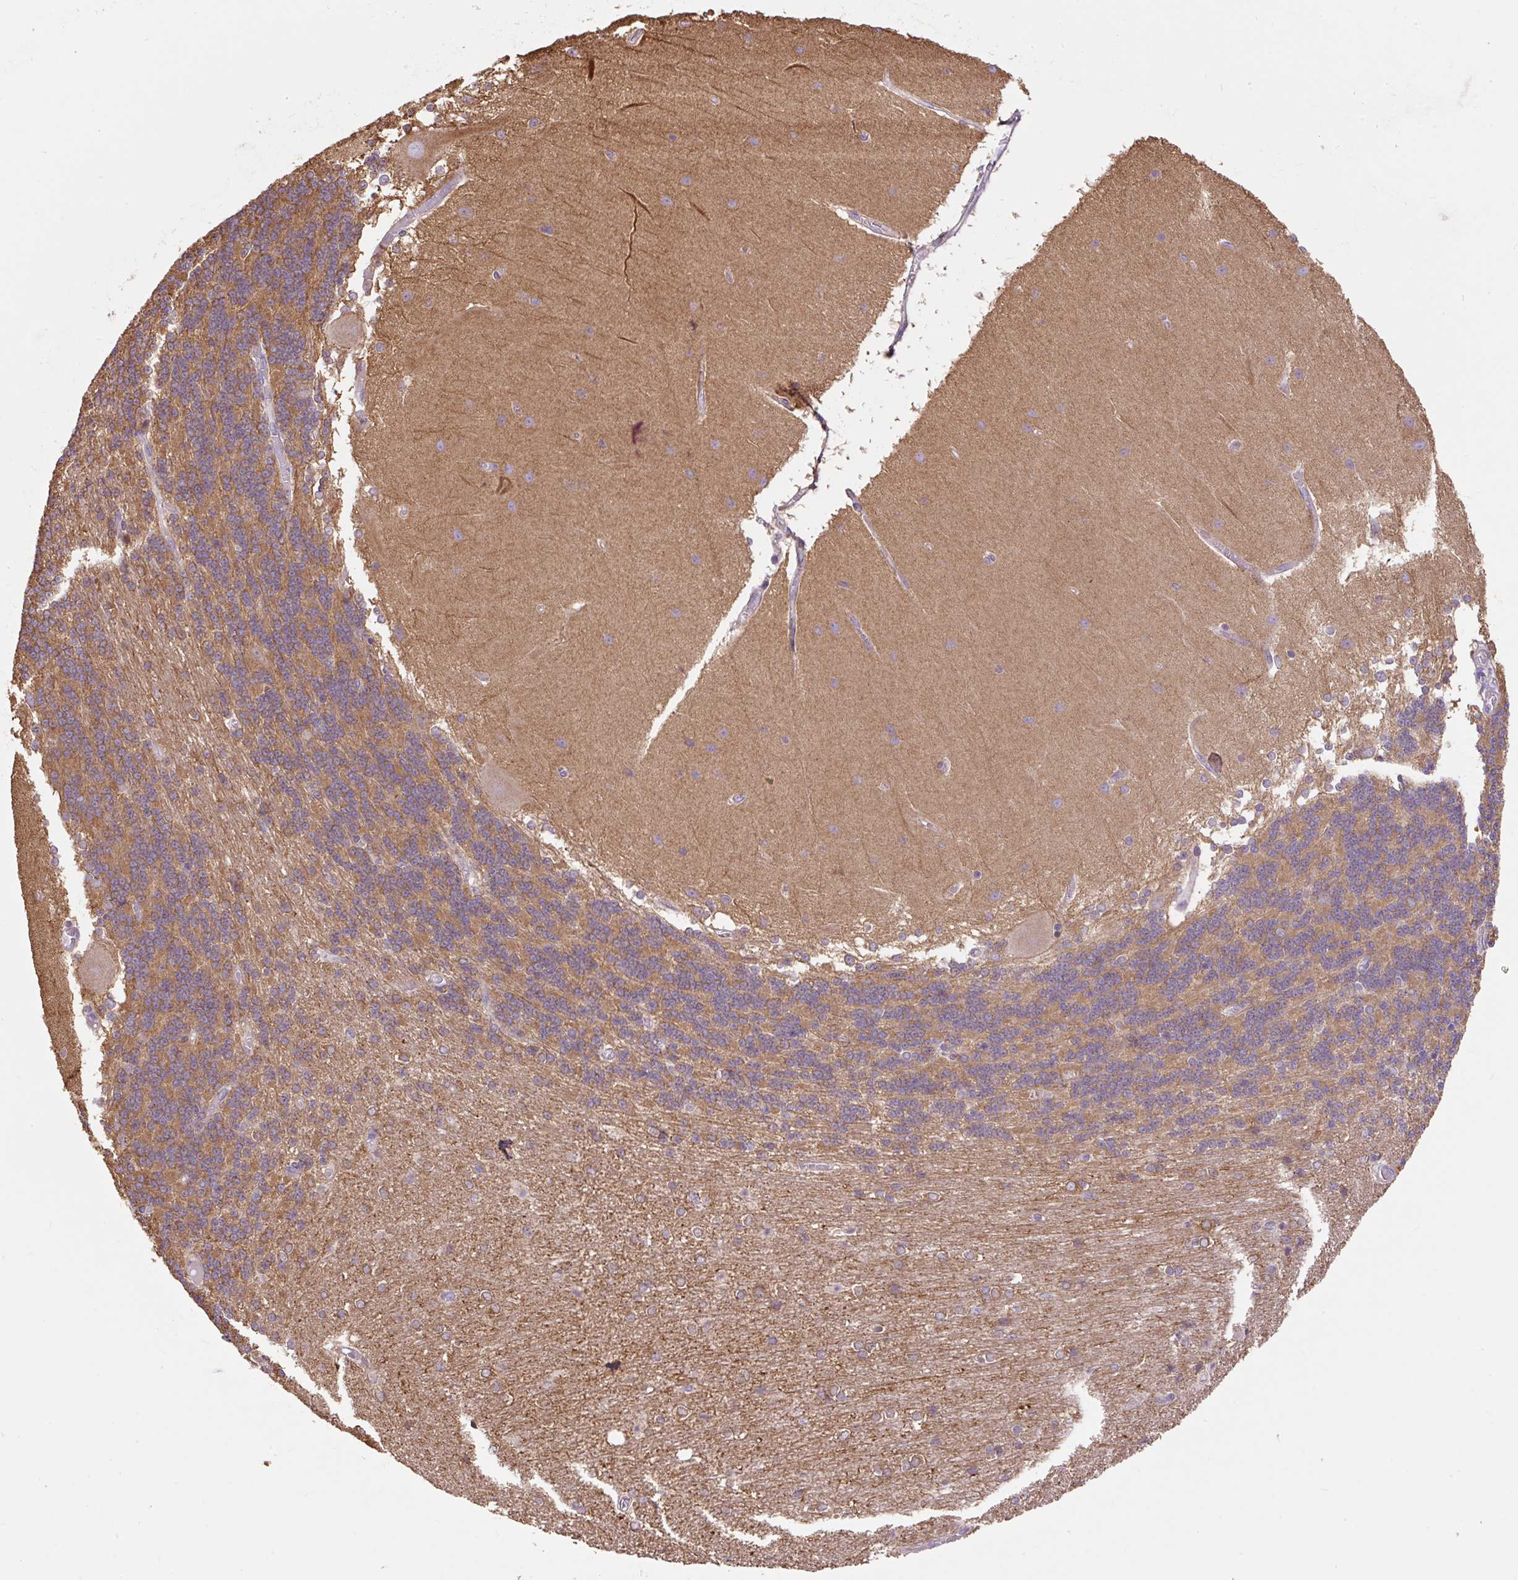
{"staining": {"intensity": "moderate", "quantity": "25%-75%", "location": "cytoplasmic/membranous"}, "tissue": "cerebellum", "cell_type": "Cells in granular layer", "image_type": "normal", "snomed": [{"axis": "morphology", "description": "Normal tissue, NOS"}, {"axis": "topography", "description": "Cerebellum"}], "caption": "Moderate cytoplasmic/membranous positivity is identified in approximately 25%-75% of cells in granular layer in unremarkable cerebellum. (Brightfield microscopy of DAB IHC at high magnification).", "gene": "COX8A", "patient": {"sex": "female", "age": 54}}